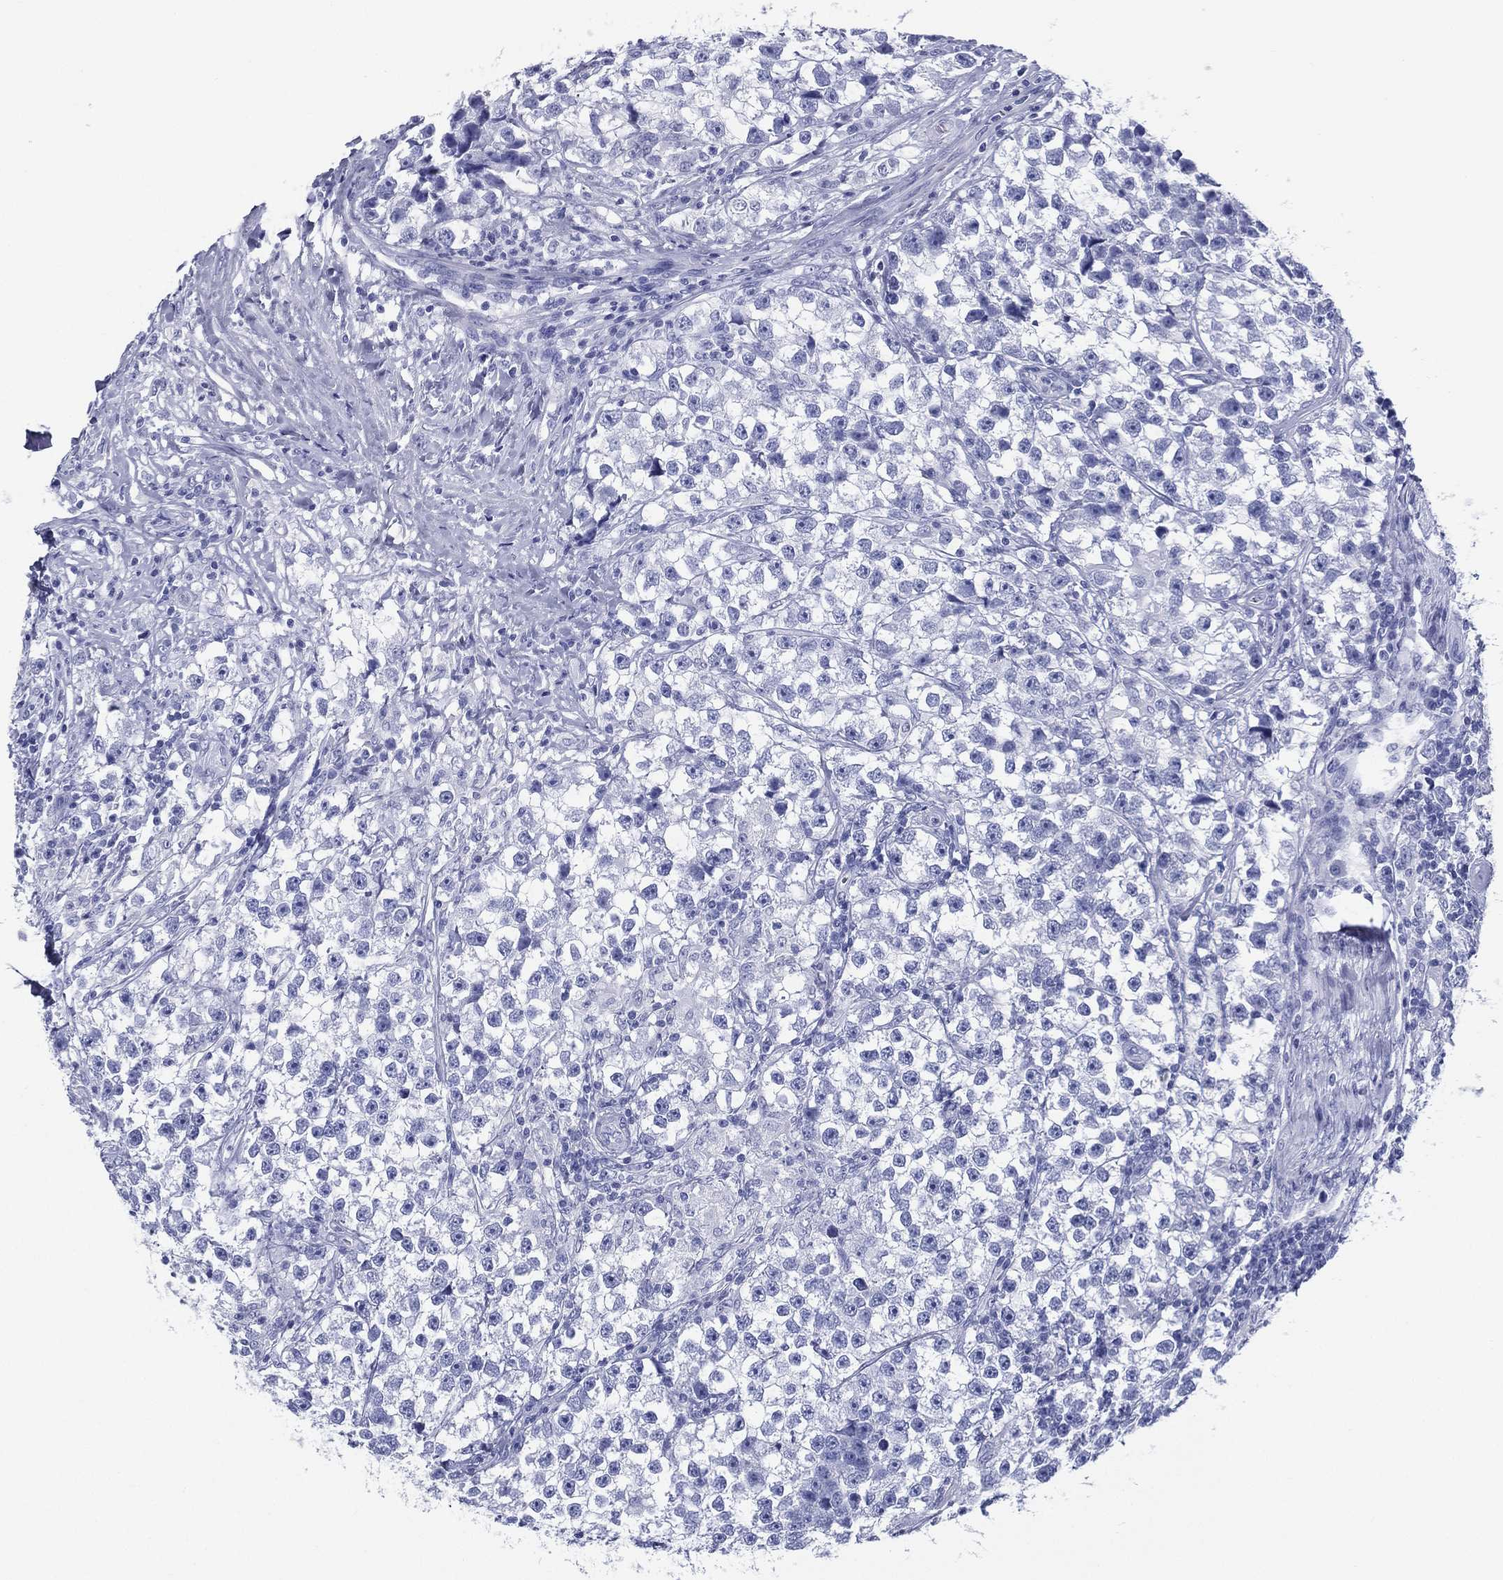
{"staining": {"intensity": "negative", "quantity": "none", "location": "none"}, "tissue": "testis cancer", "cell_type": "Tumor cells", "image_type": "cancer", "snomed": [{"axis": "morphology", "description": "Seminoma, NOS"}, {"axis": "topography", "description": "Testis"}], "caption": "Immunohistochemistry photomicrograph of neoplastic tissue: testis cancer stained with DAB (3,3'-diaminobenzidine) shows no significant protein positivity in tumor cells.", "gene": "RSPH4A", "patient": {"sex": "male", "age": 46}}